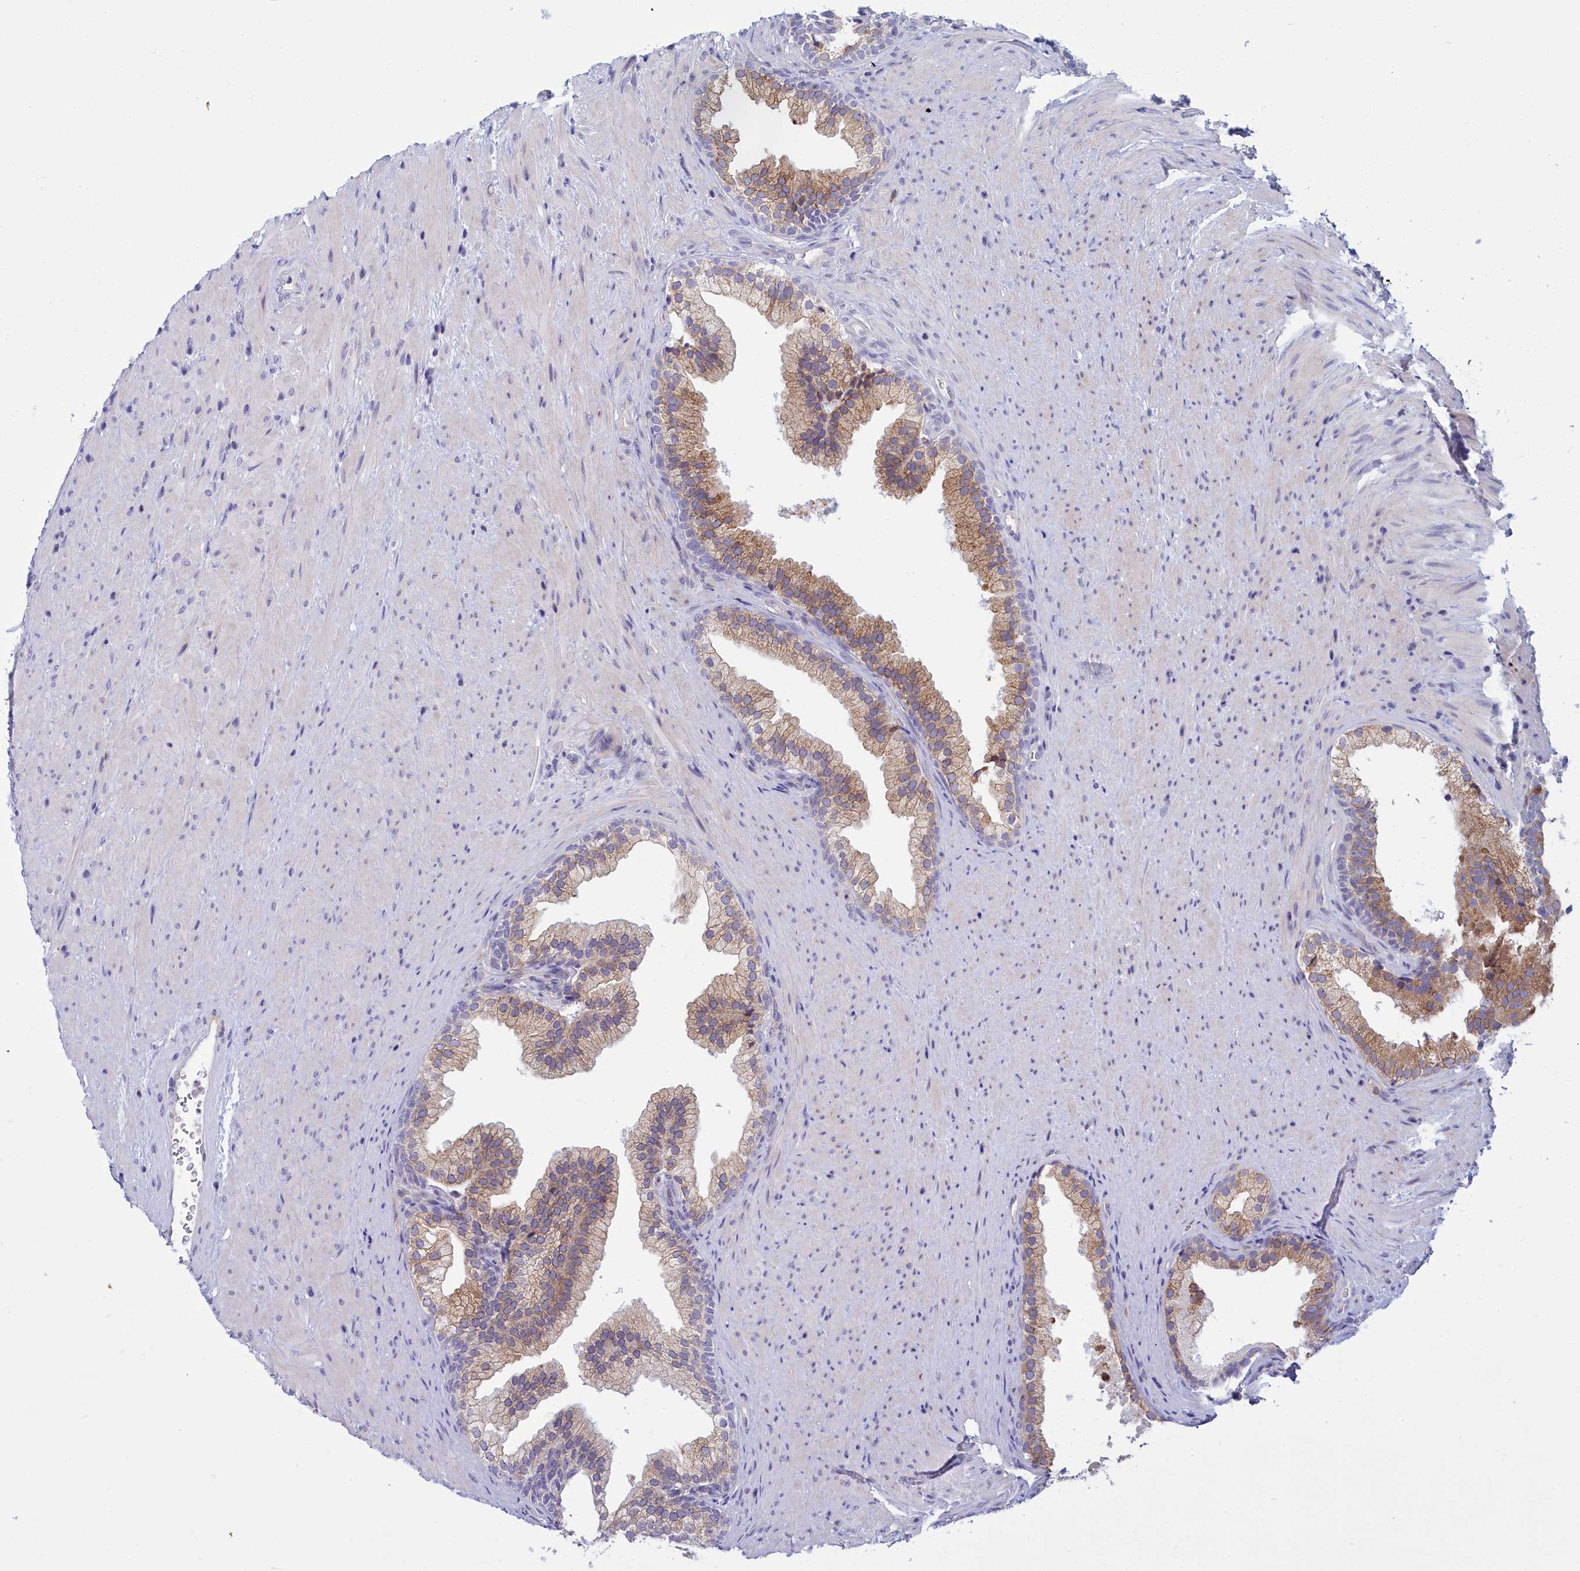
{"staining": {"intensity": "moderate", "quantity": ">75%", "location": "cytoplasmic/membranous"}, "tissue": "prostate", "cell_type": "Glandular cells", "image_type": "normal", "snomed": [{"axis": "morphology", "description": "Normal tissue, NOS"}, {"axis": "topography", "description": "Prostate"}], "caption": "Protein staining by immunohistochemistry reveals moderate cytoplasmic/membranous expression in approximately >75% of glandular cells in benign prostate.", "gene": "HM13", "patient": {"sex": "male", "age": 76}}